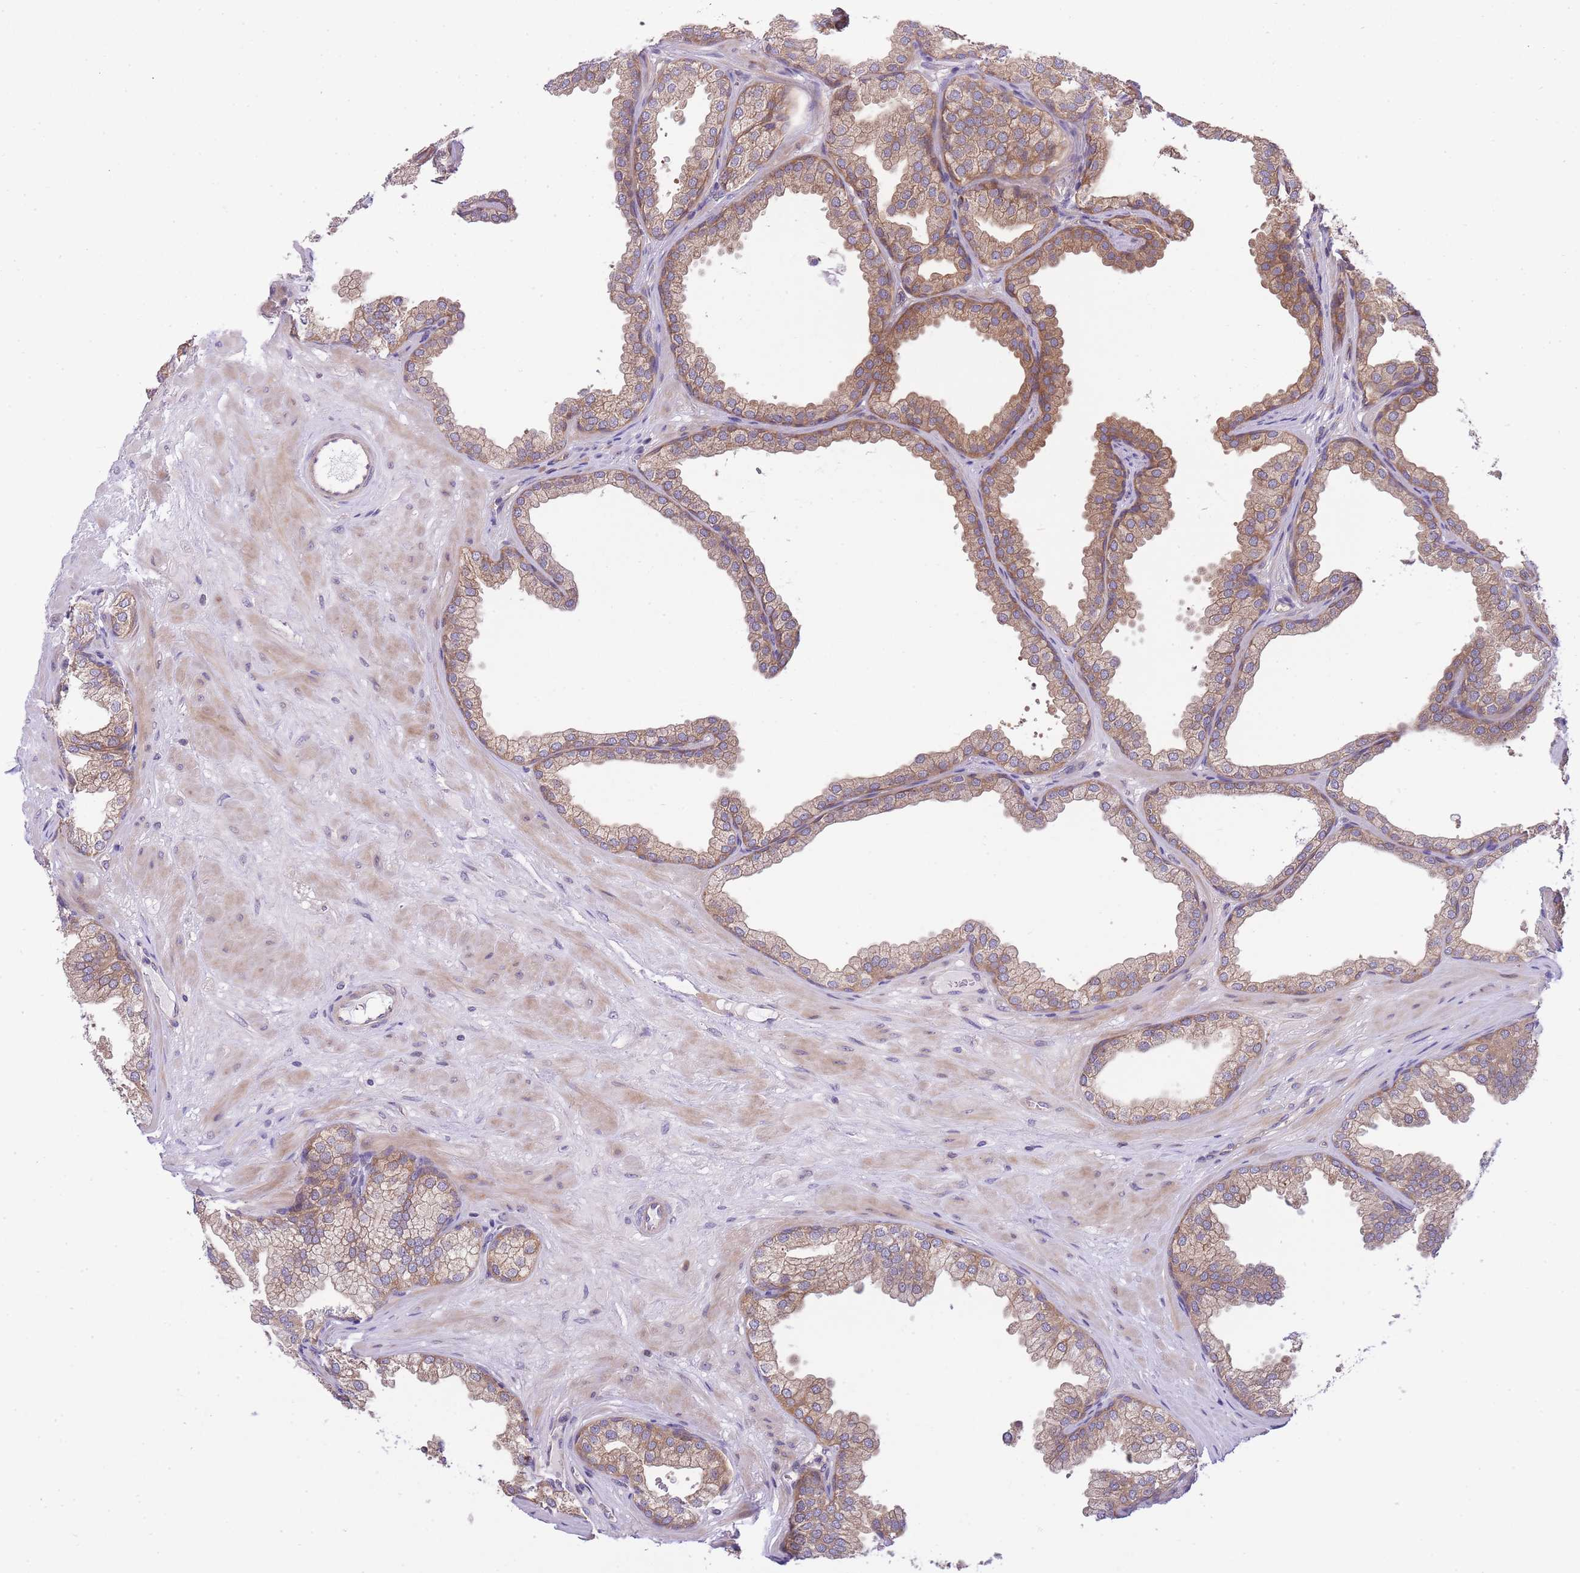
{"staining": {"intensity": "moderate", "quantity": ">75%", "location": "cytoplasmic/membranous"}, "tissue": "prostate", "cell_type": "Glandular cells", "image_type": "normal", "snomed": [{"axis": "morphology", "description": "Normal tissue, NOS"}, {"axis": "topography", "description": "Prostate"}], "caption": "Brown immunohistochemical staining in unremarkable human prostate shows moderate cytoplasmic/membranous positivity in about >75% of glandular cells. (IHC, brightfield microscopy, high magnification).", "gene": "EIF2B2", "patient": {"sex": "male", "age": 37}}